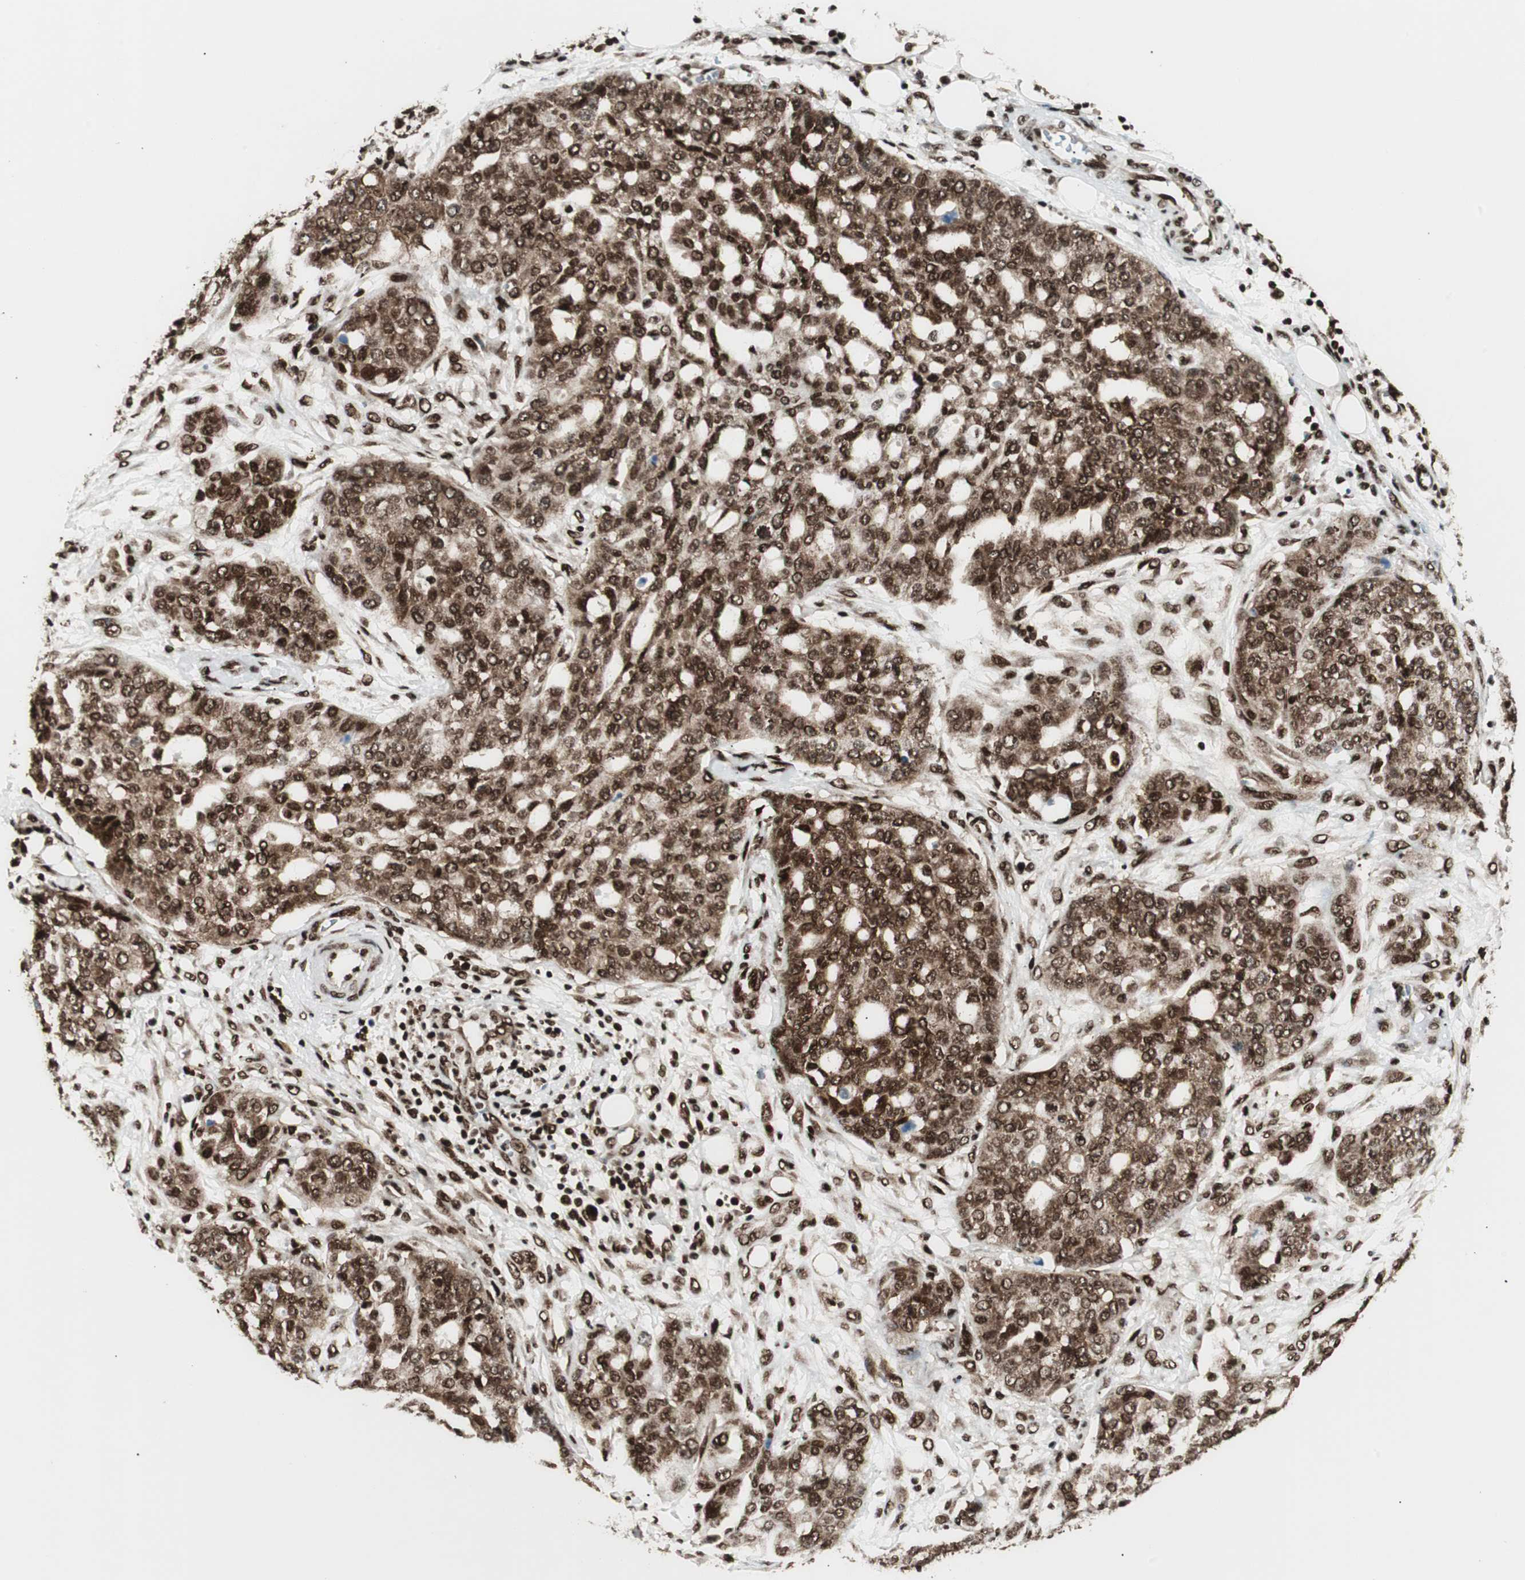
{"staining": {"intensity": "strong", "quantity": ">75%", "location": "cytoplasmic/membranous,nuclear"}, "tissue": "ovarian cancer", "cell_type": "Tumor cells", "image_type": "cancer", "snomed": [{"axis": "morphology", "description": "Cystadenocarcinoma, serous, NOS"}, {"axis": "topography", "description": "Soft tissue"}, {"axis": "topography", "description": "Ovary"}], "caption": "Protein staining of ovarian cancer (serous cystadenocarcinoma) tissue demonstrates strong cytoplasmic/membranous and nuclear positivity in about >75% of tumor cells. (DAB (3,3'-diaminobenzidine) IHC, brown staining for protein, blue staining for nuclei).", "gene": "EWSR1", "patient": {"sex": "female", "age": 57}}